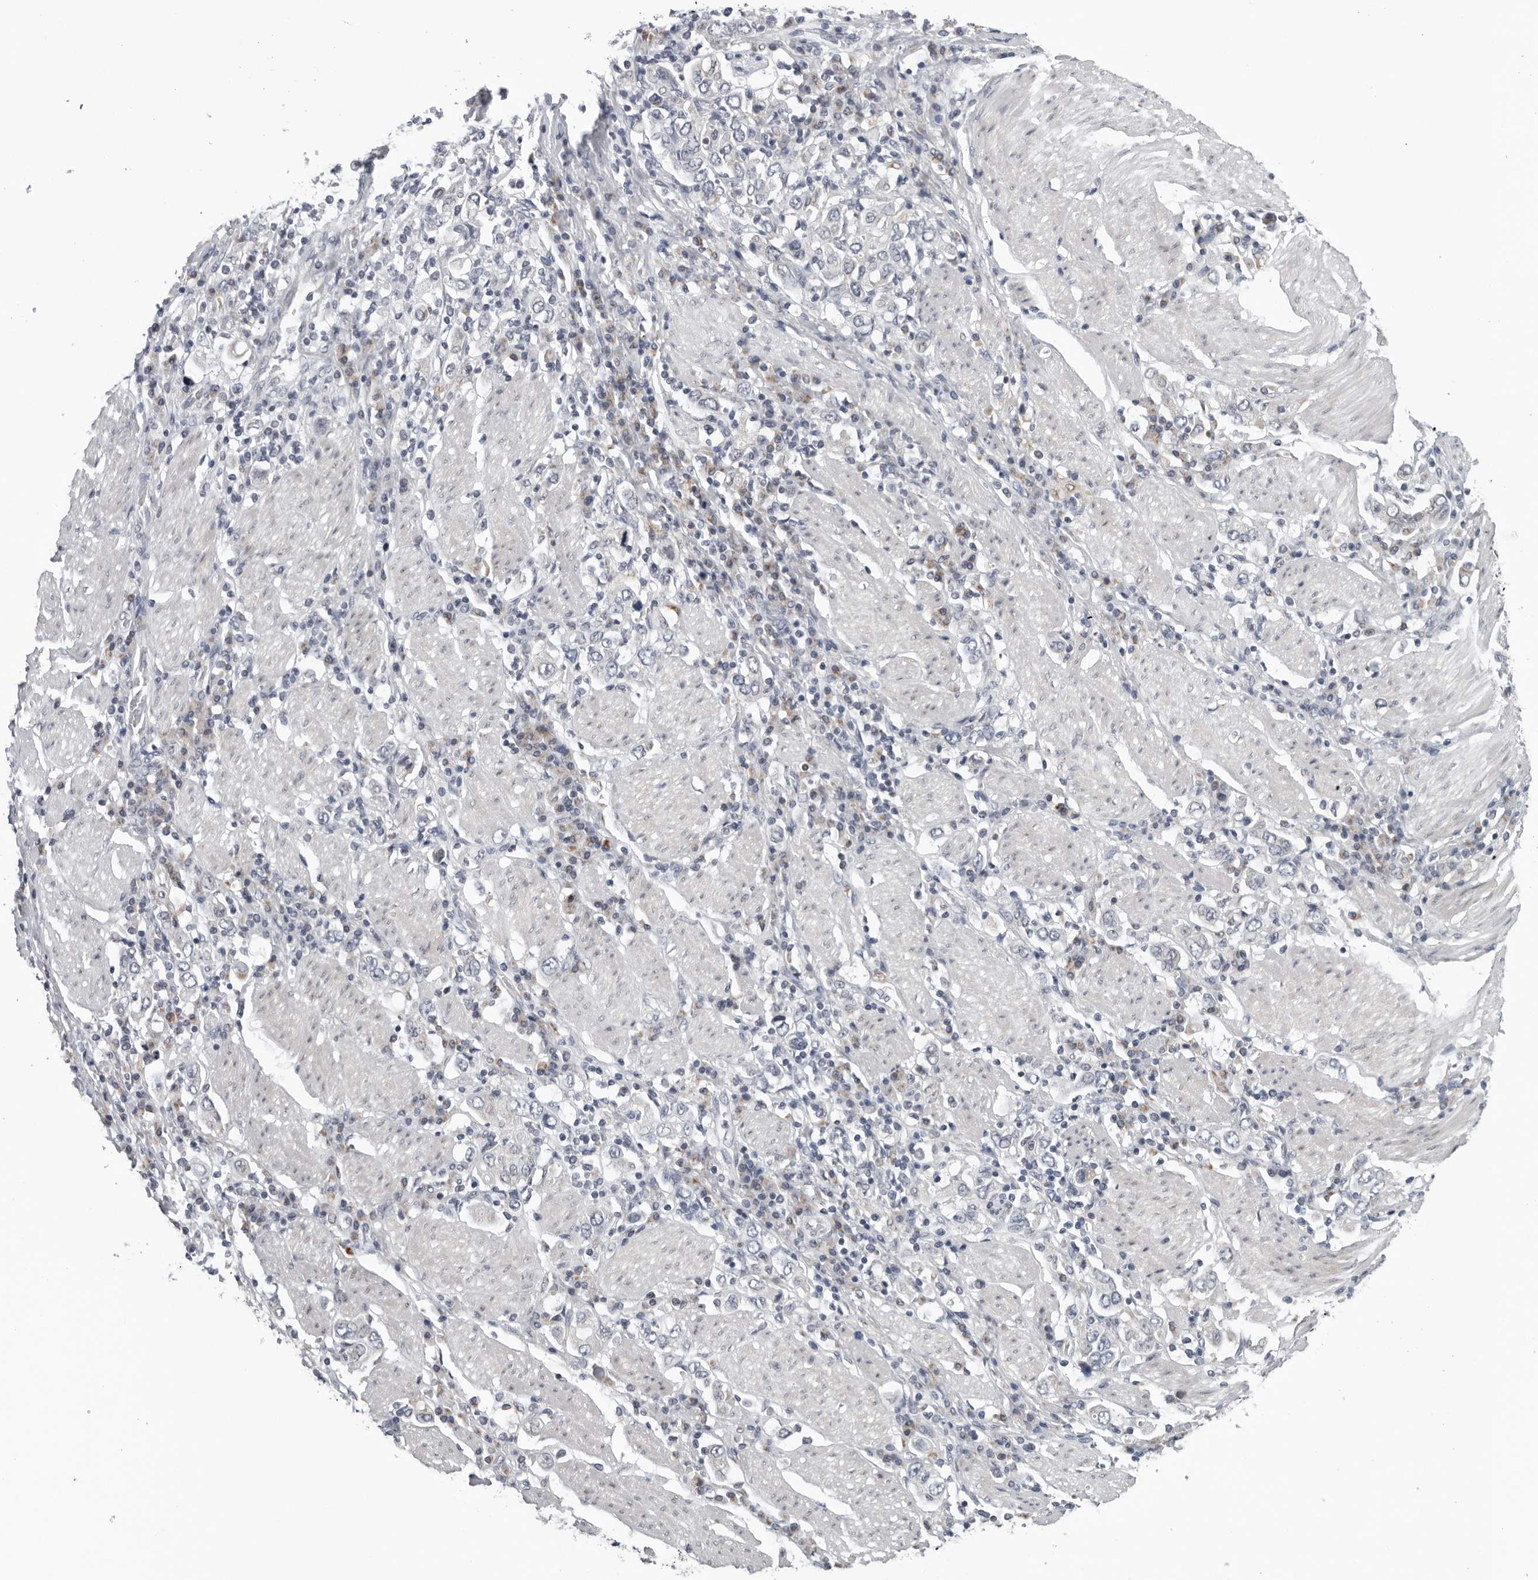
{"staining": {"intensity": "negative", "quantity": "none", "location": "none"}, "tissue": "stomach cancer", "cell_type": "Tumor cells", "image_type": "cancer", "snomed": [{"axis": "morphology", "description": "Adenocarcinoma, NOS"}, {"axis": "topography", "description": "Stomach, upper"}], "caption": "This is a micrograph of immunohistochemistry (IHC) staining of stomach adenocarcinoma, which shows no positivity in tumor cells.", "gene": "CPT2", "patient": {"sex": "male", "age": 62}}